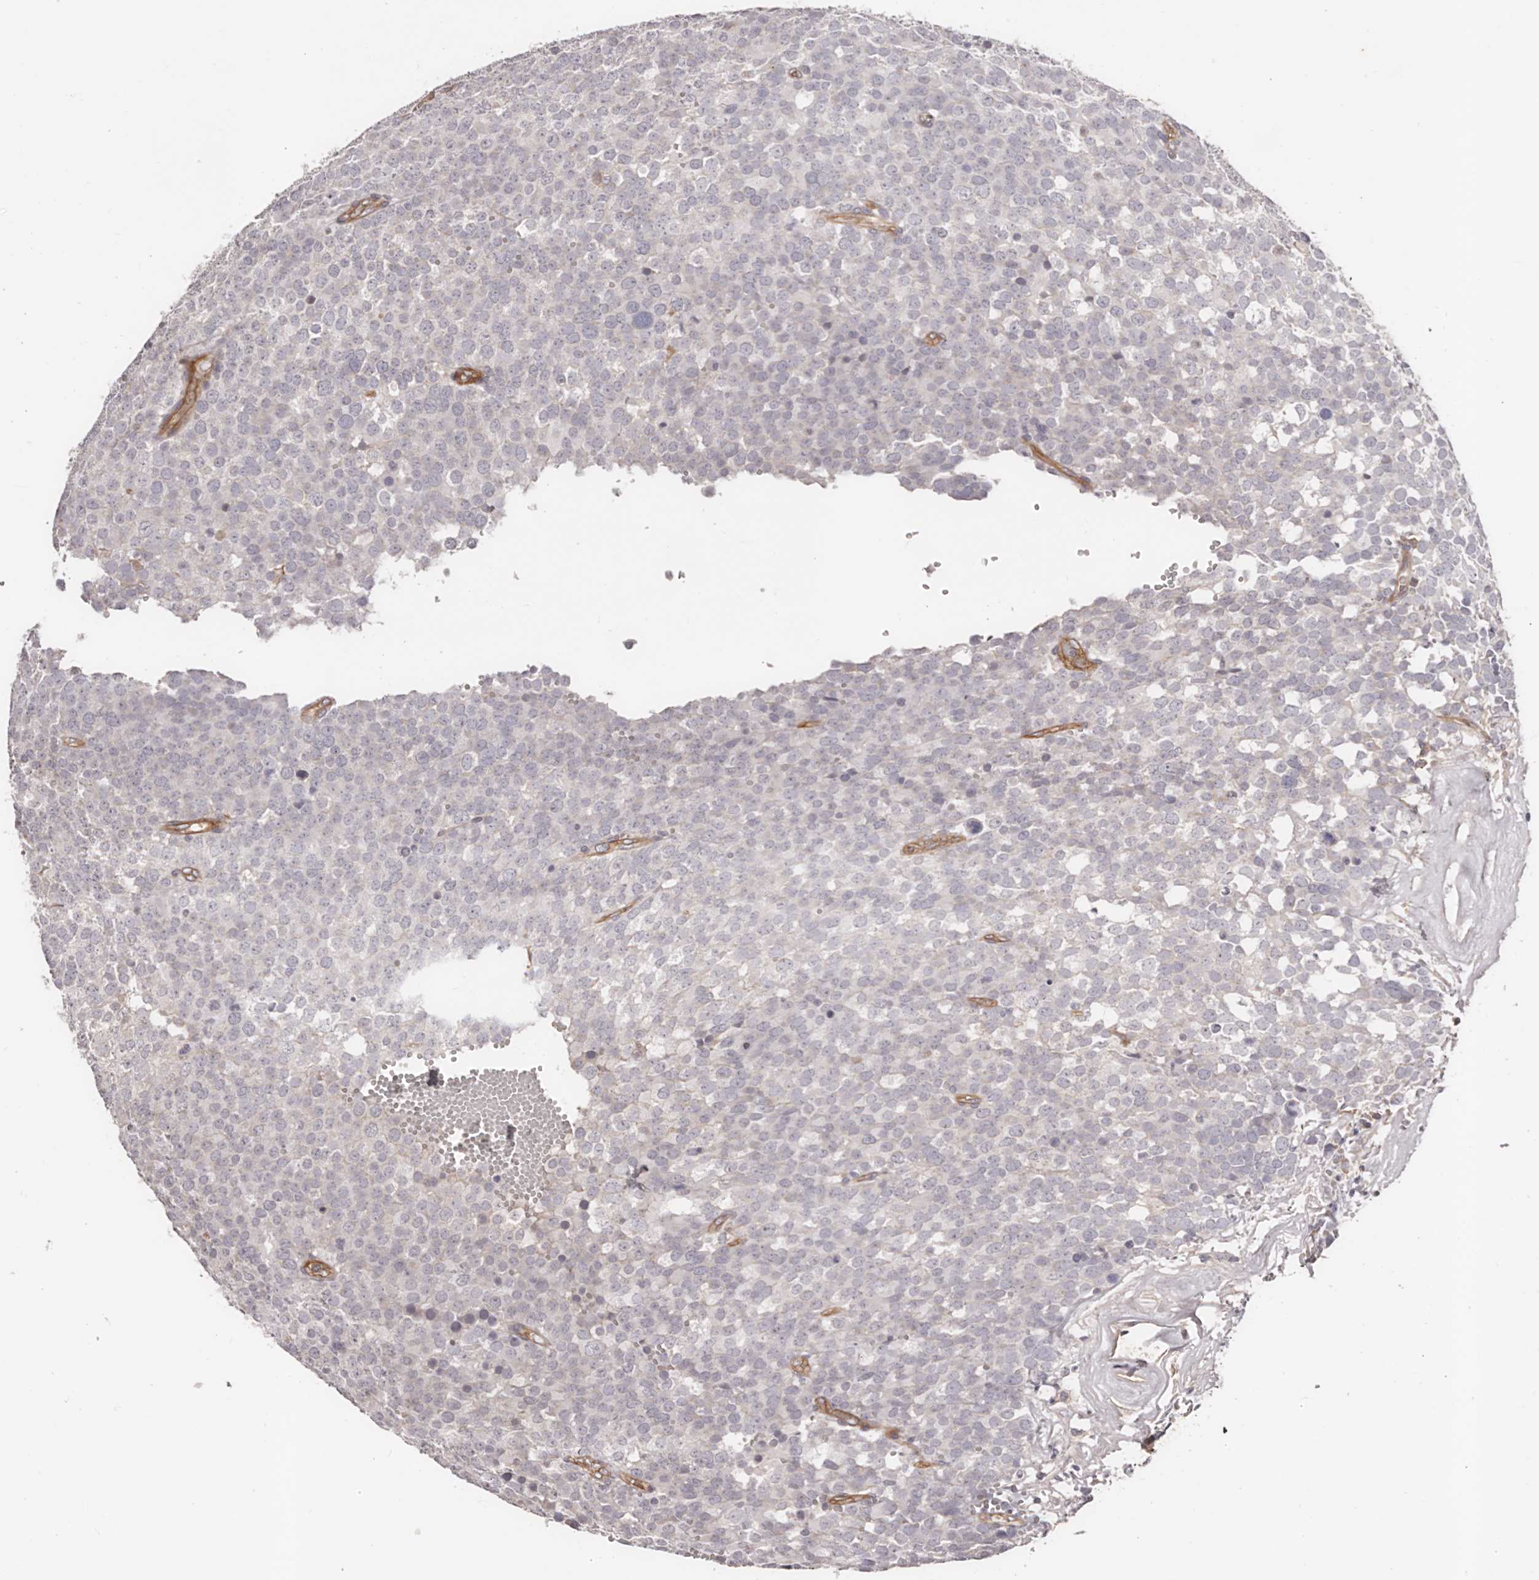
{"staining": {"intensity": "negative", "quantity": "none", "location": "none"}, "tissue": "testis cancer", "cell_type": "Tumor cells", "image_type": "cancer", "snomed": [{"axis": "morphology", "description": "Seminoma, NOS"}, {"axis": "topography", "description": "Testis"}], "caption": "A high-resolution histopathology image shows immunohistochemistry (IHC) staining of testis seminoma, which demonstrates no significant staining in tumor cells.", "gene": "DMRT2", "patient": {"sex": "male", "age": 71}}